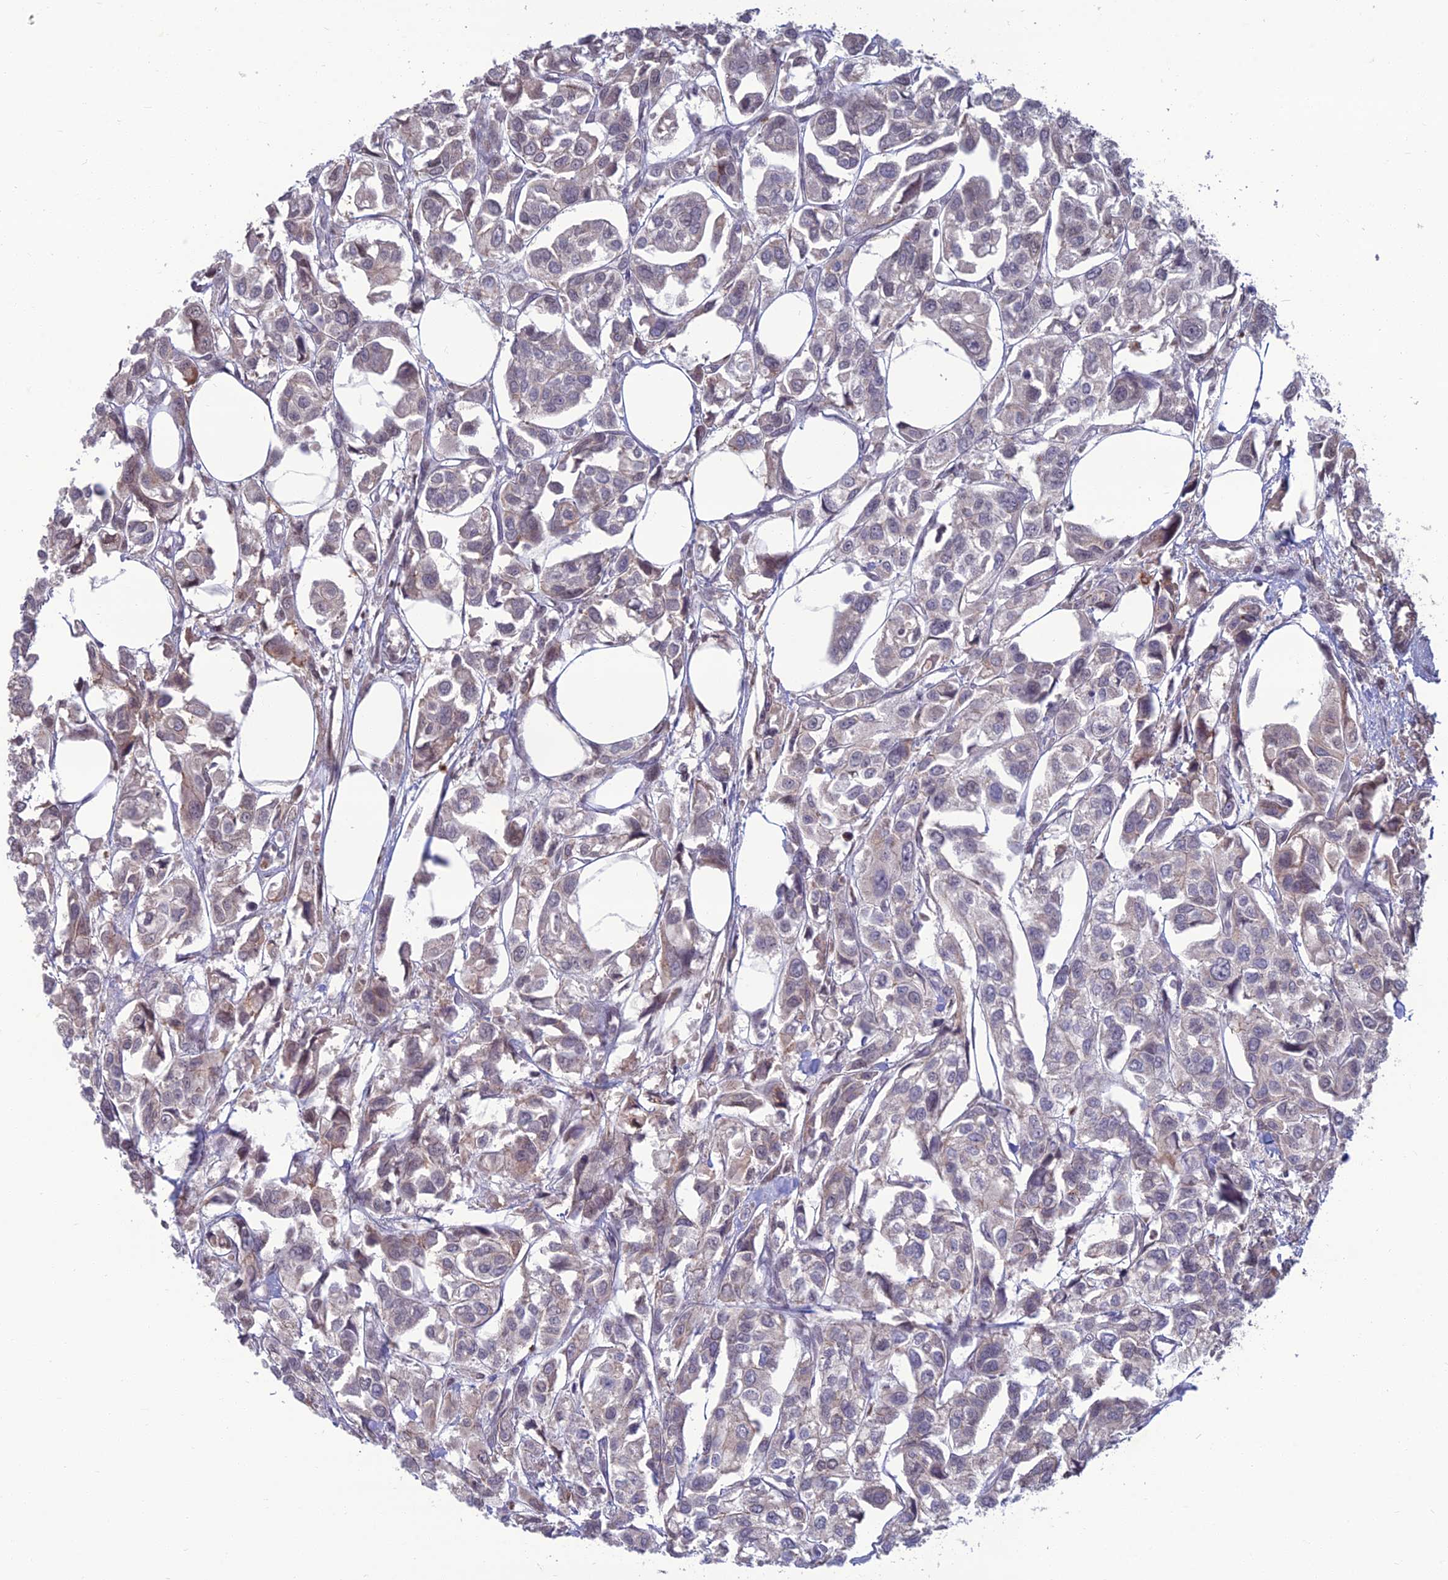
{"staining": {"intensity": "weak", "quantity": "<25%", "location": "cytoplasmic/membranous"}, "tissue": "urothelial cancer", "cell_type": "Tumor cells", "image_type": "cancer", "snomed": [{"axis": "morphology", "description": "Urothelial carcinoma, High grade"}, {"axis": "topography", "description": "Urinary bladder"}], "caption": "A micrograph of human urothelial carcinoma (high-grade) is negative for staining in tumor cells.", "gene": "OPA3", "patient": {"sex": "male", "age": 67}}